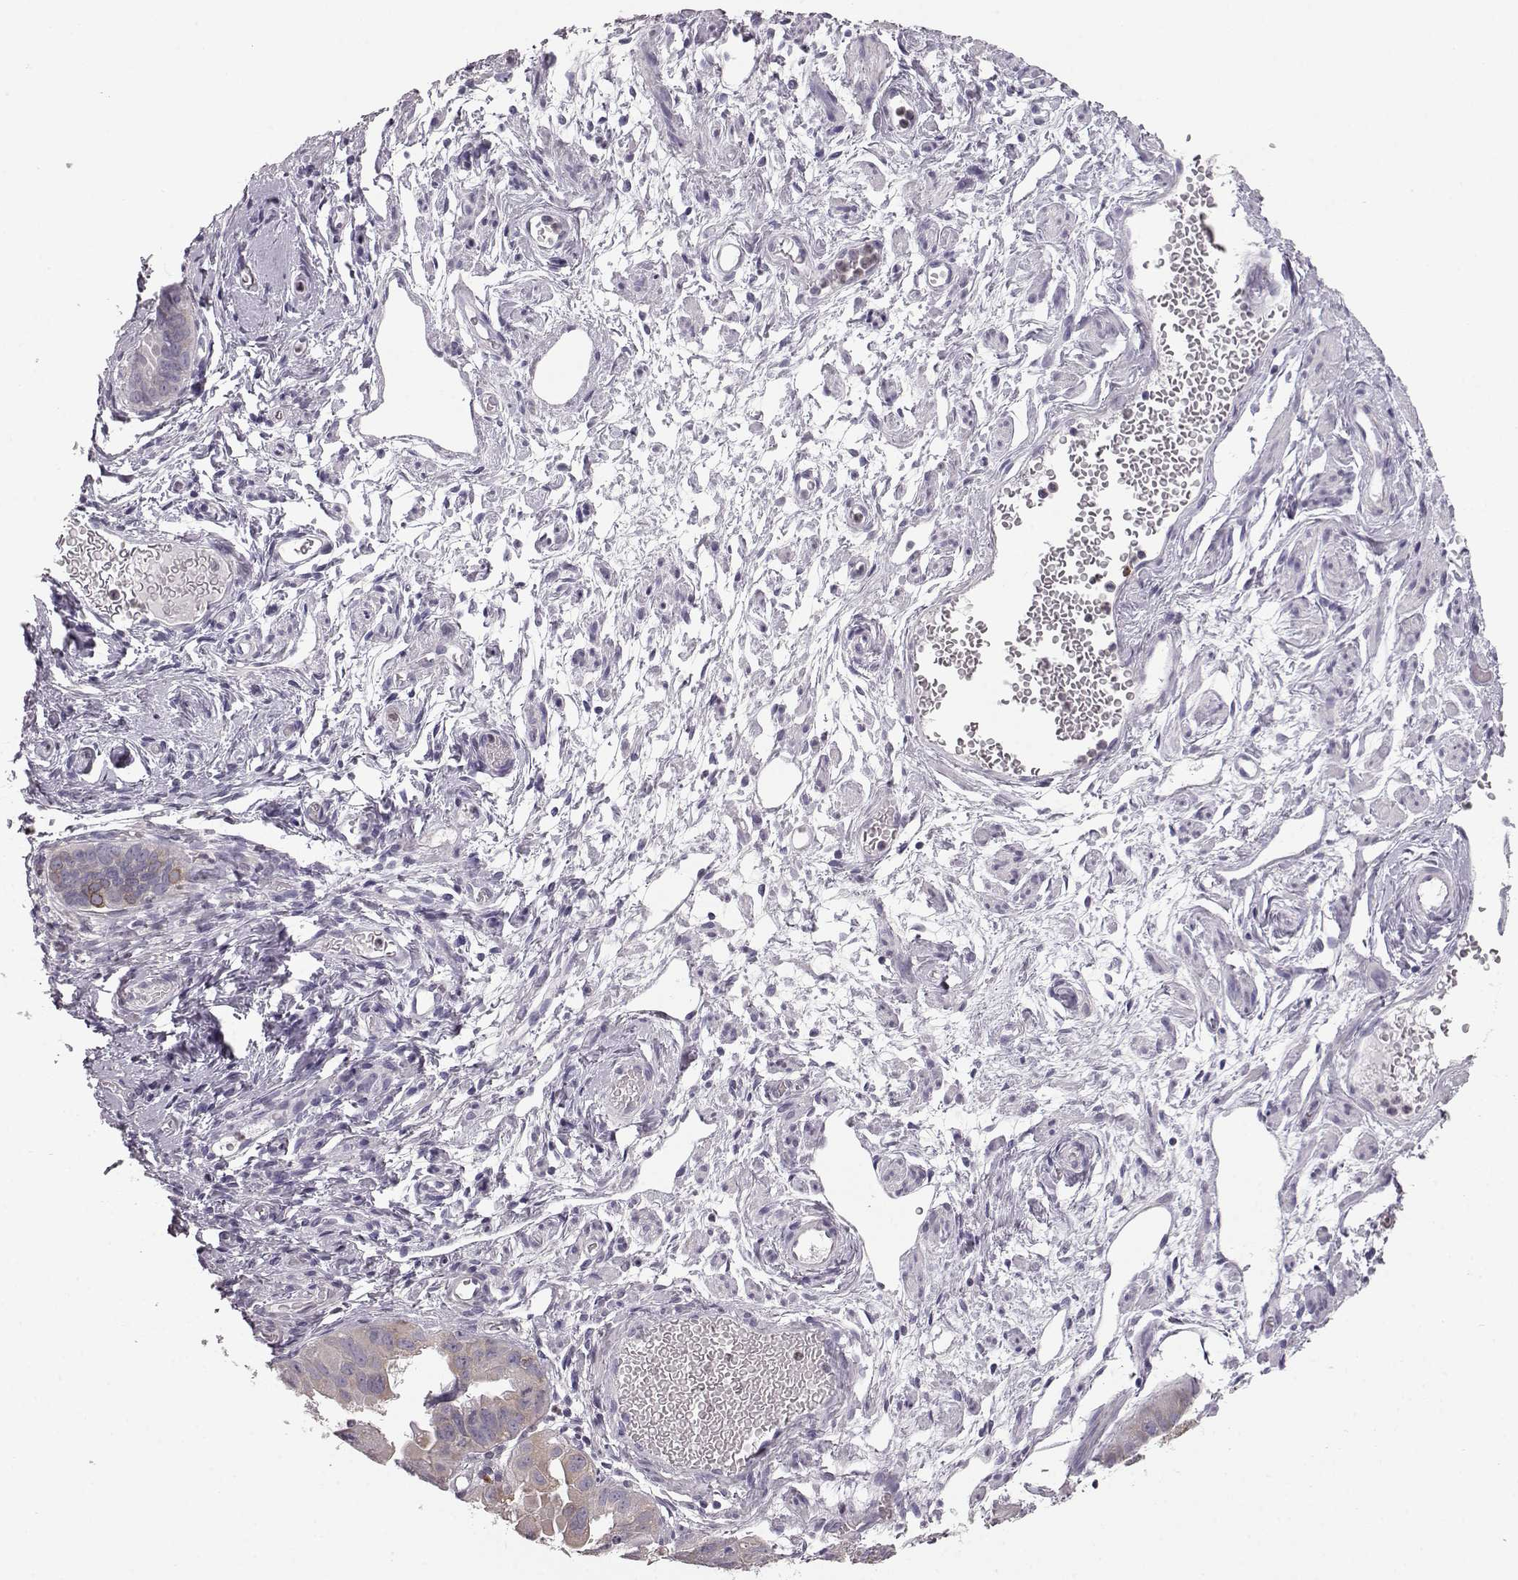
{"staining": {"intensity": "weak", "quantity": "<25%", "location": "cytoplasmic/membranous"}, "tissue": "ovarian cancer", "cell_type": "Tumor cells", "image_type": "cancer", "snomed": [{"axis": "morphology", "description": "Carcinoma, endometroid"}, {"axis": "topography", "description": "Ovary"}], "caption": "Immunohistochemistry photomicrograph of neoplastic tissue: human ovarian cancer stained with DAB reveals no significant protein expression in tumor cells.", "gene": "ELOVL5", "patient": {"sex": "female", "age": 85}}